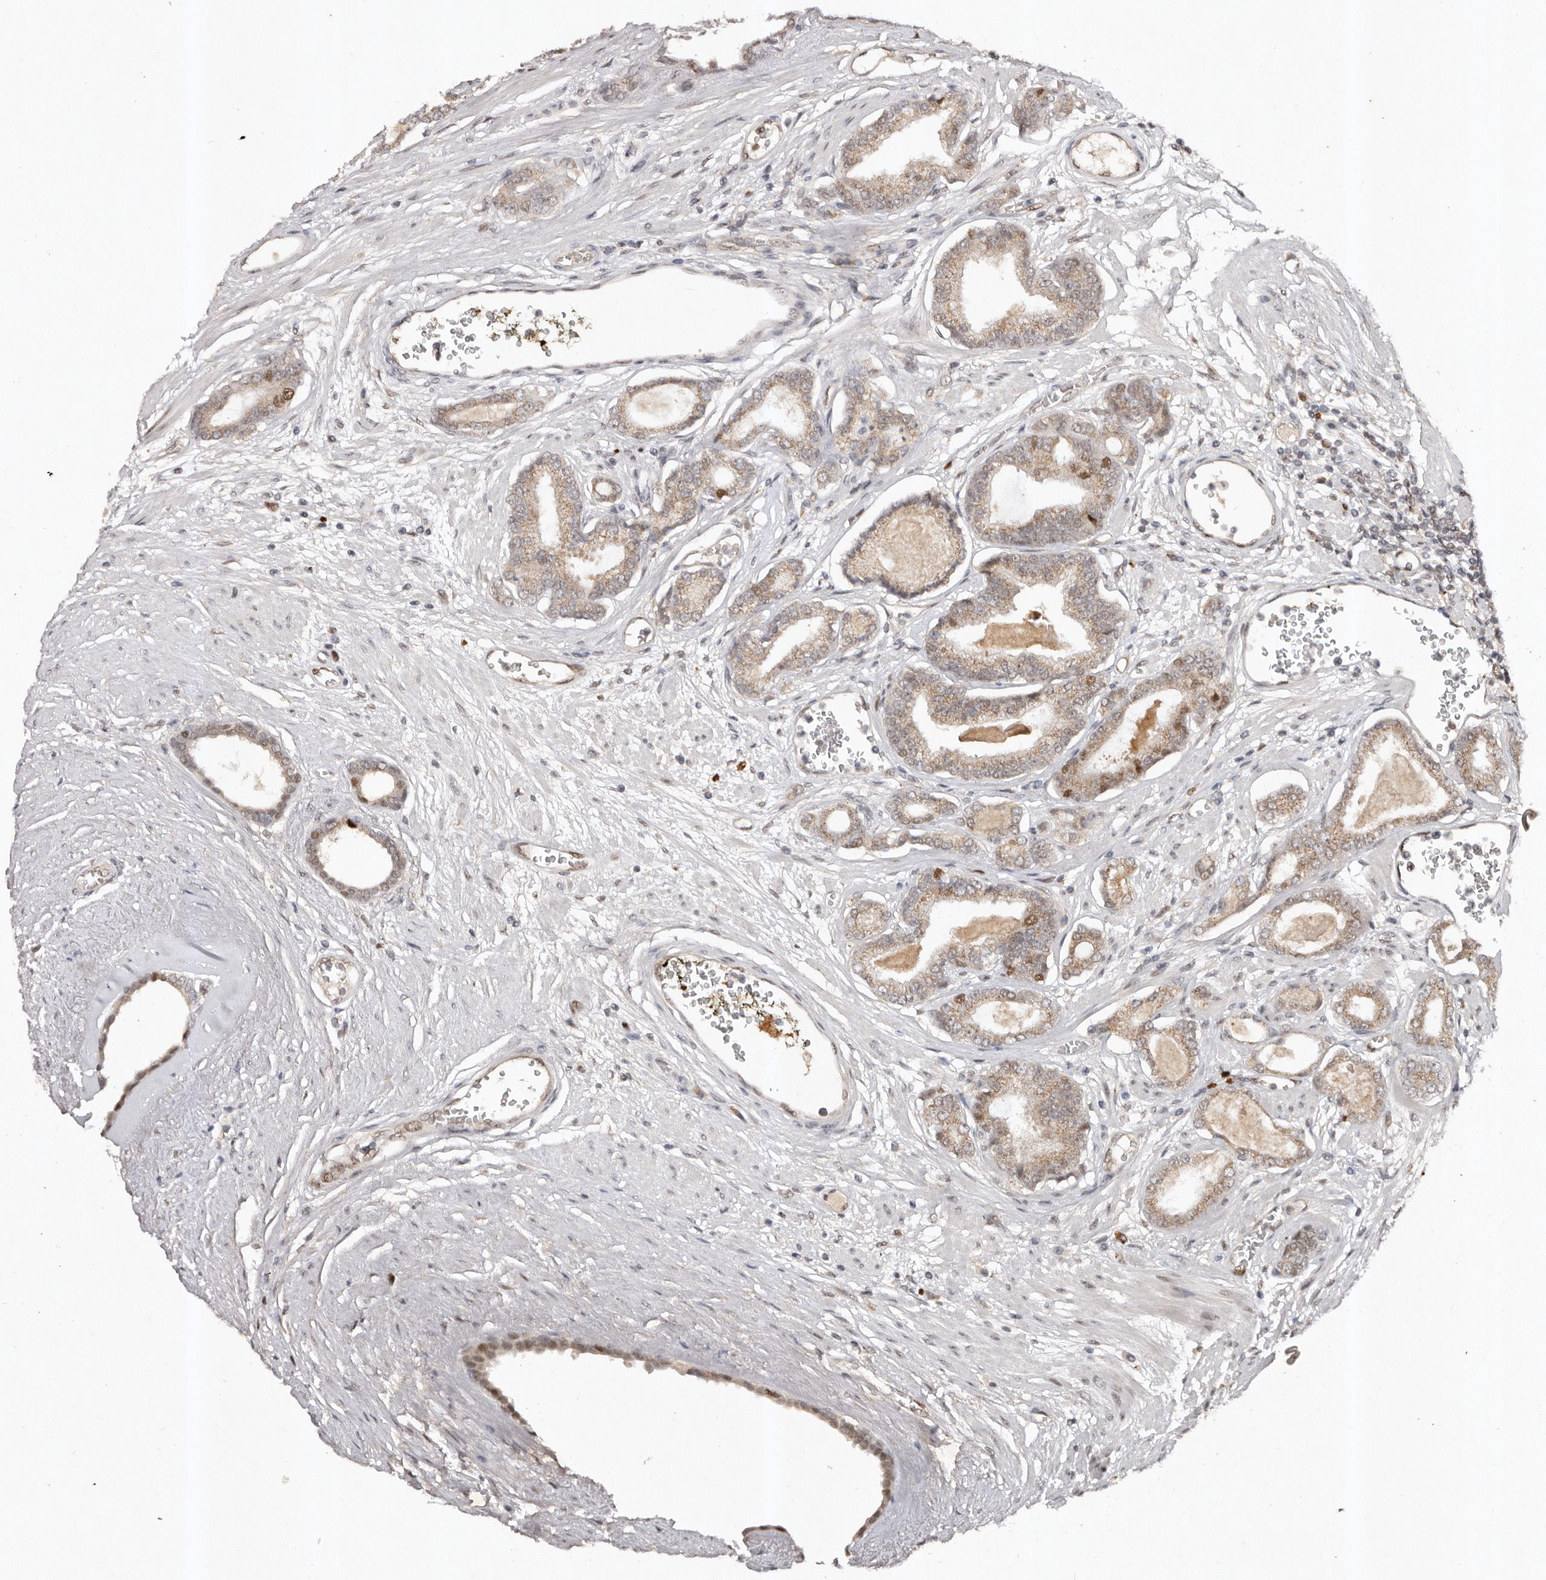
{"staining": {"intensity": "weak", "quantity": "25%-75%", "location": "cytoplasmic/membranous,nuclear"}, "tissue": "prostate cancer", "cell_type": "Tumor cells", "image_type": "cancer", "snomed": [{"axis": "morphology", "description": "Adenocarcinoma, Low grade"}, {"axis": "topography", "description": "Prostate"}], "caption": "Low-grade adenocarcinoma (prostate) stained with immunohistochemistry (IHC) shows weak cytoplasmic/membranous and nuclear positivity in approximately 25%-75% of tumor cells.", "gene": "KLF7", "patient": {"sex": "male", "age": 60}}